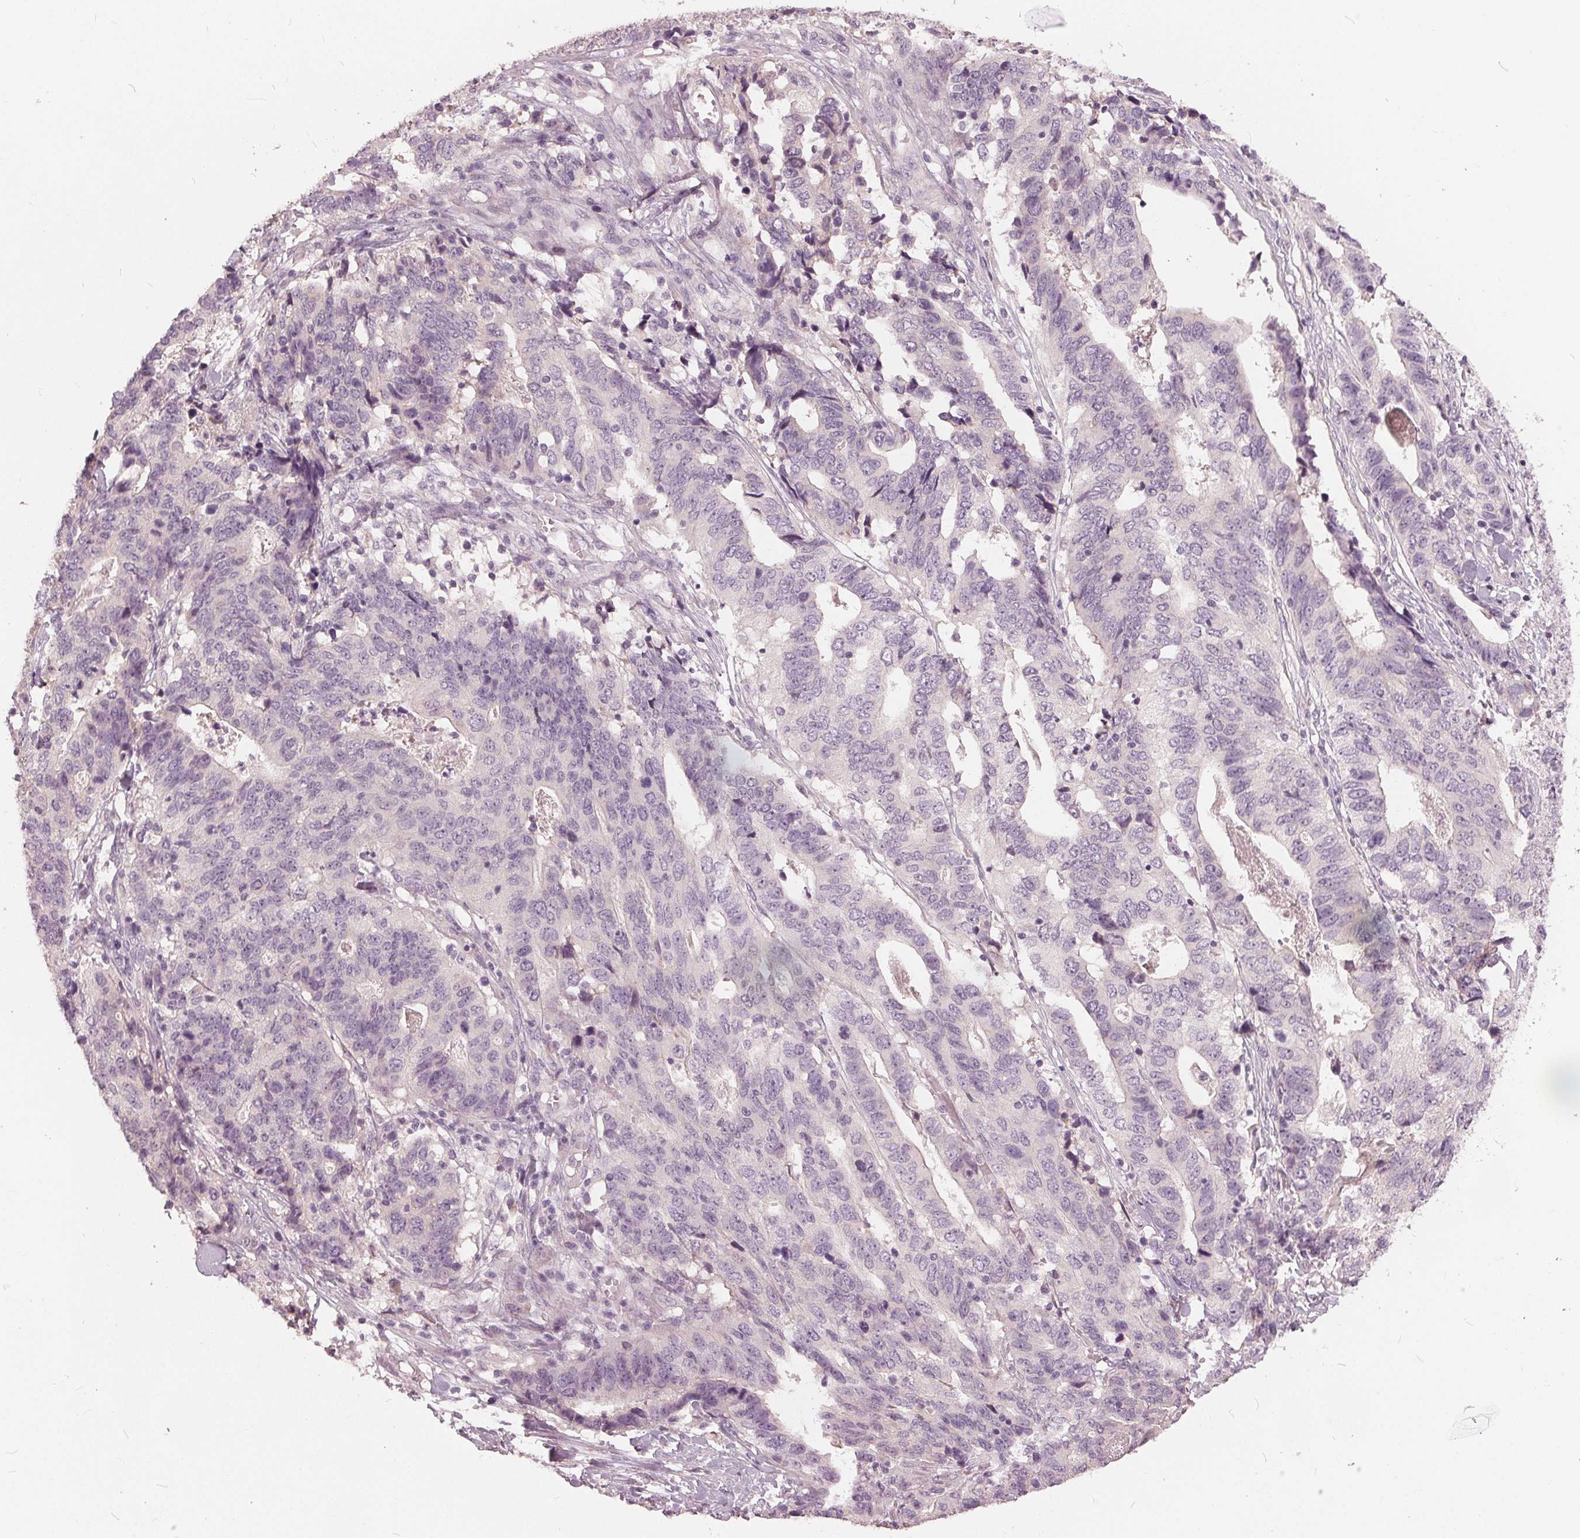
{"staining": {"intensity": "negative", "quantity": "none", "location": "none"}, "tissue": "stomach cancer", "cell_type": "Tumor cells", "image_type": "cancer", "snomed": [{"axis": "morphology", "description": "Adenocarcinoma, NOS"}, {"axis": "topography", "description": "Stomach, upper"}], "caption": "Tumor cells show no significant positivity in stomach cancer.", "gene": "KLK13", "patient": {"sex": "female", "age": 67}}